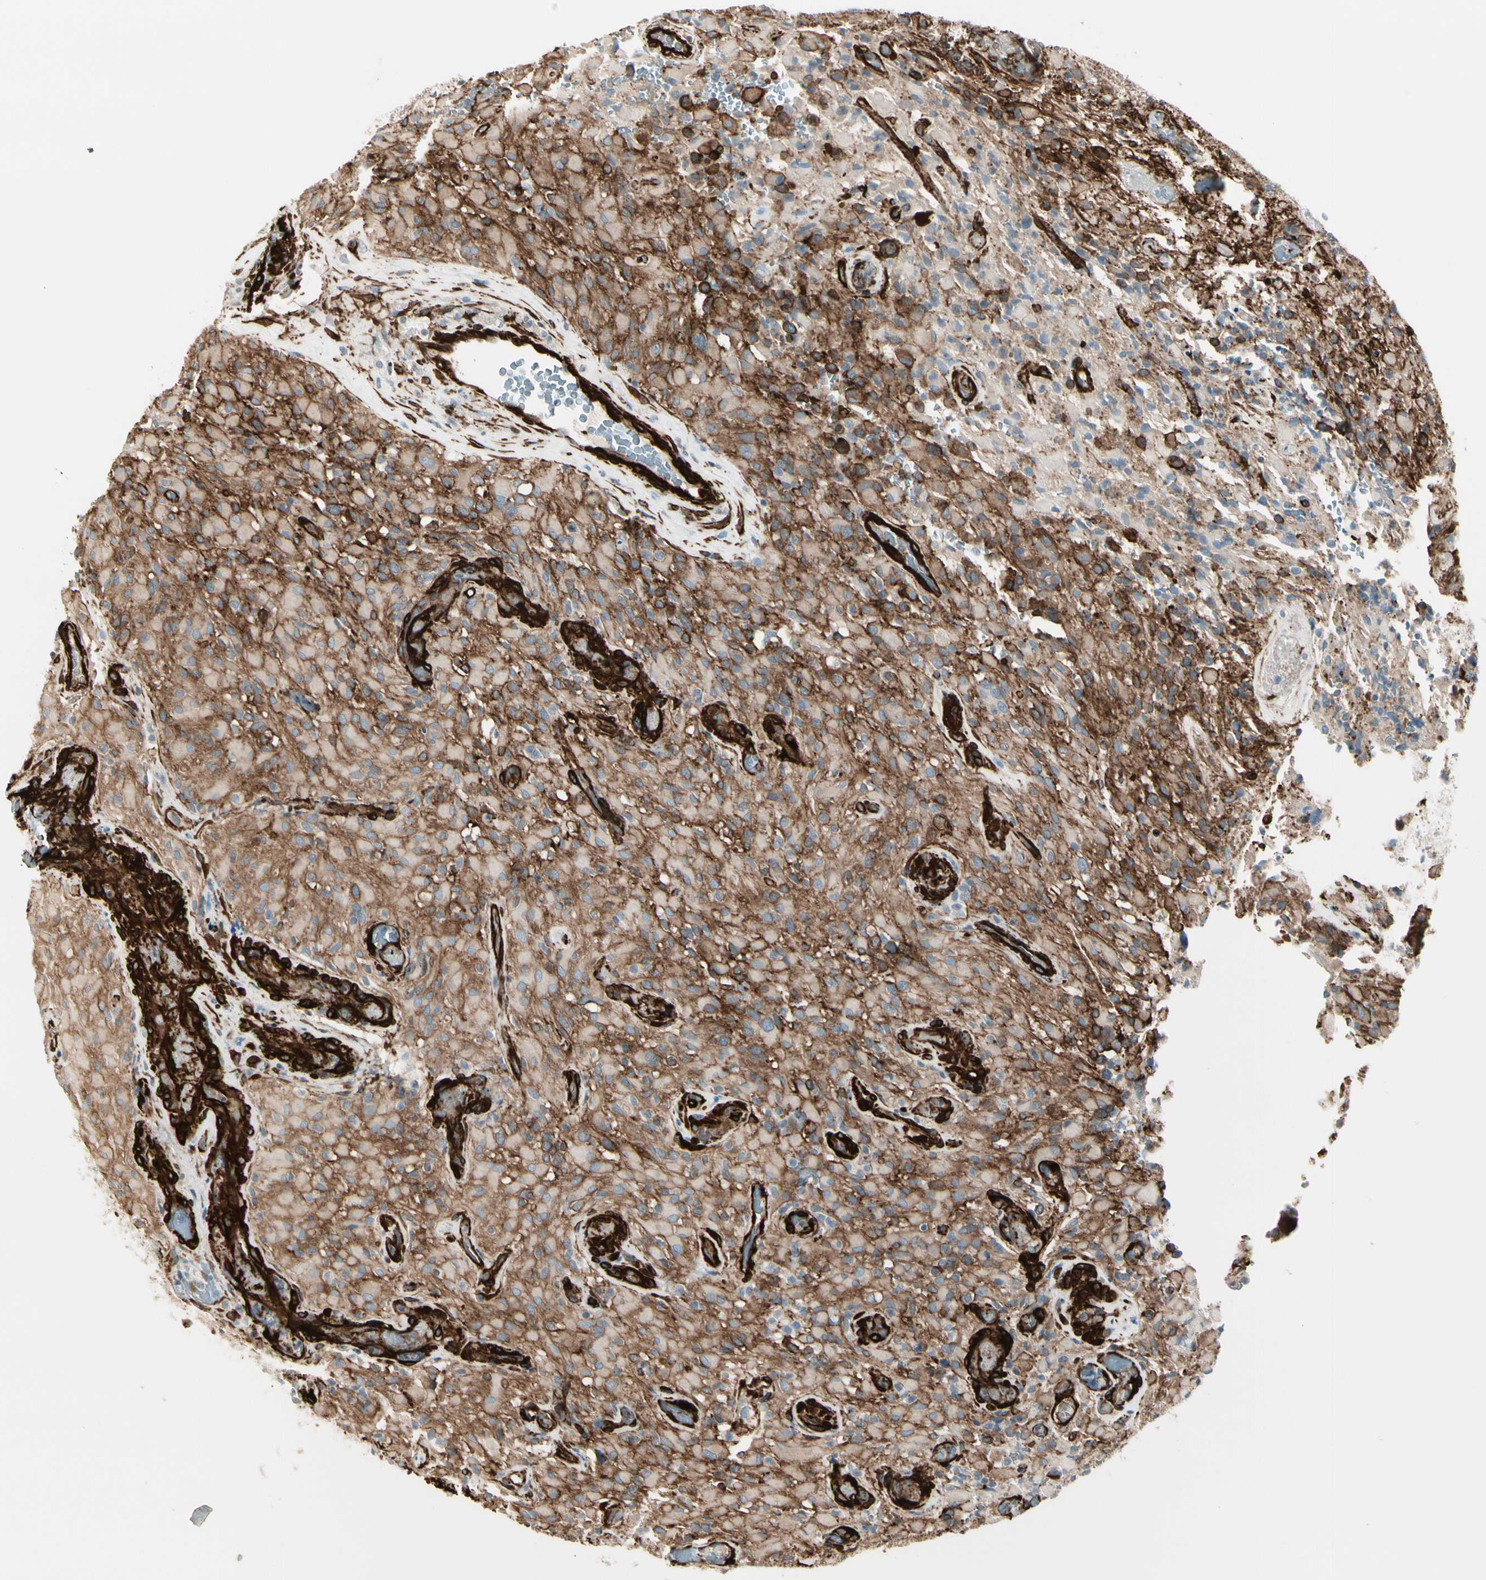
{"staining": {"intensity": "moderate", "quantity": ">75%", "location": "cytoplasmic/membranous"}, "tissue": "glioma", "cell_type": "Tumor cells", "image_type": "cancer", "snomed": [{"axis": "morphology", "description": "Glioma, malignant, High grade"}, {"axis": "topography", "description": "Brain"}], "caption": "Immunohistochemistry photomicrograph of neoplastic tissue: human glioma stained using immunohistochemistry exhibits medium levels of moderate protein expression localized specifically in the cytoplasmic/membranous of tumor cells, appearing as a cytoplasmic/membranous brown color.", "gene": "CALD1", "patient": {"sex": "male", "age": 71}}